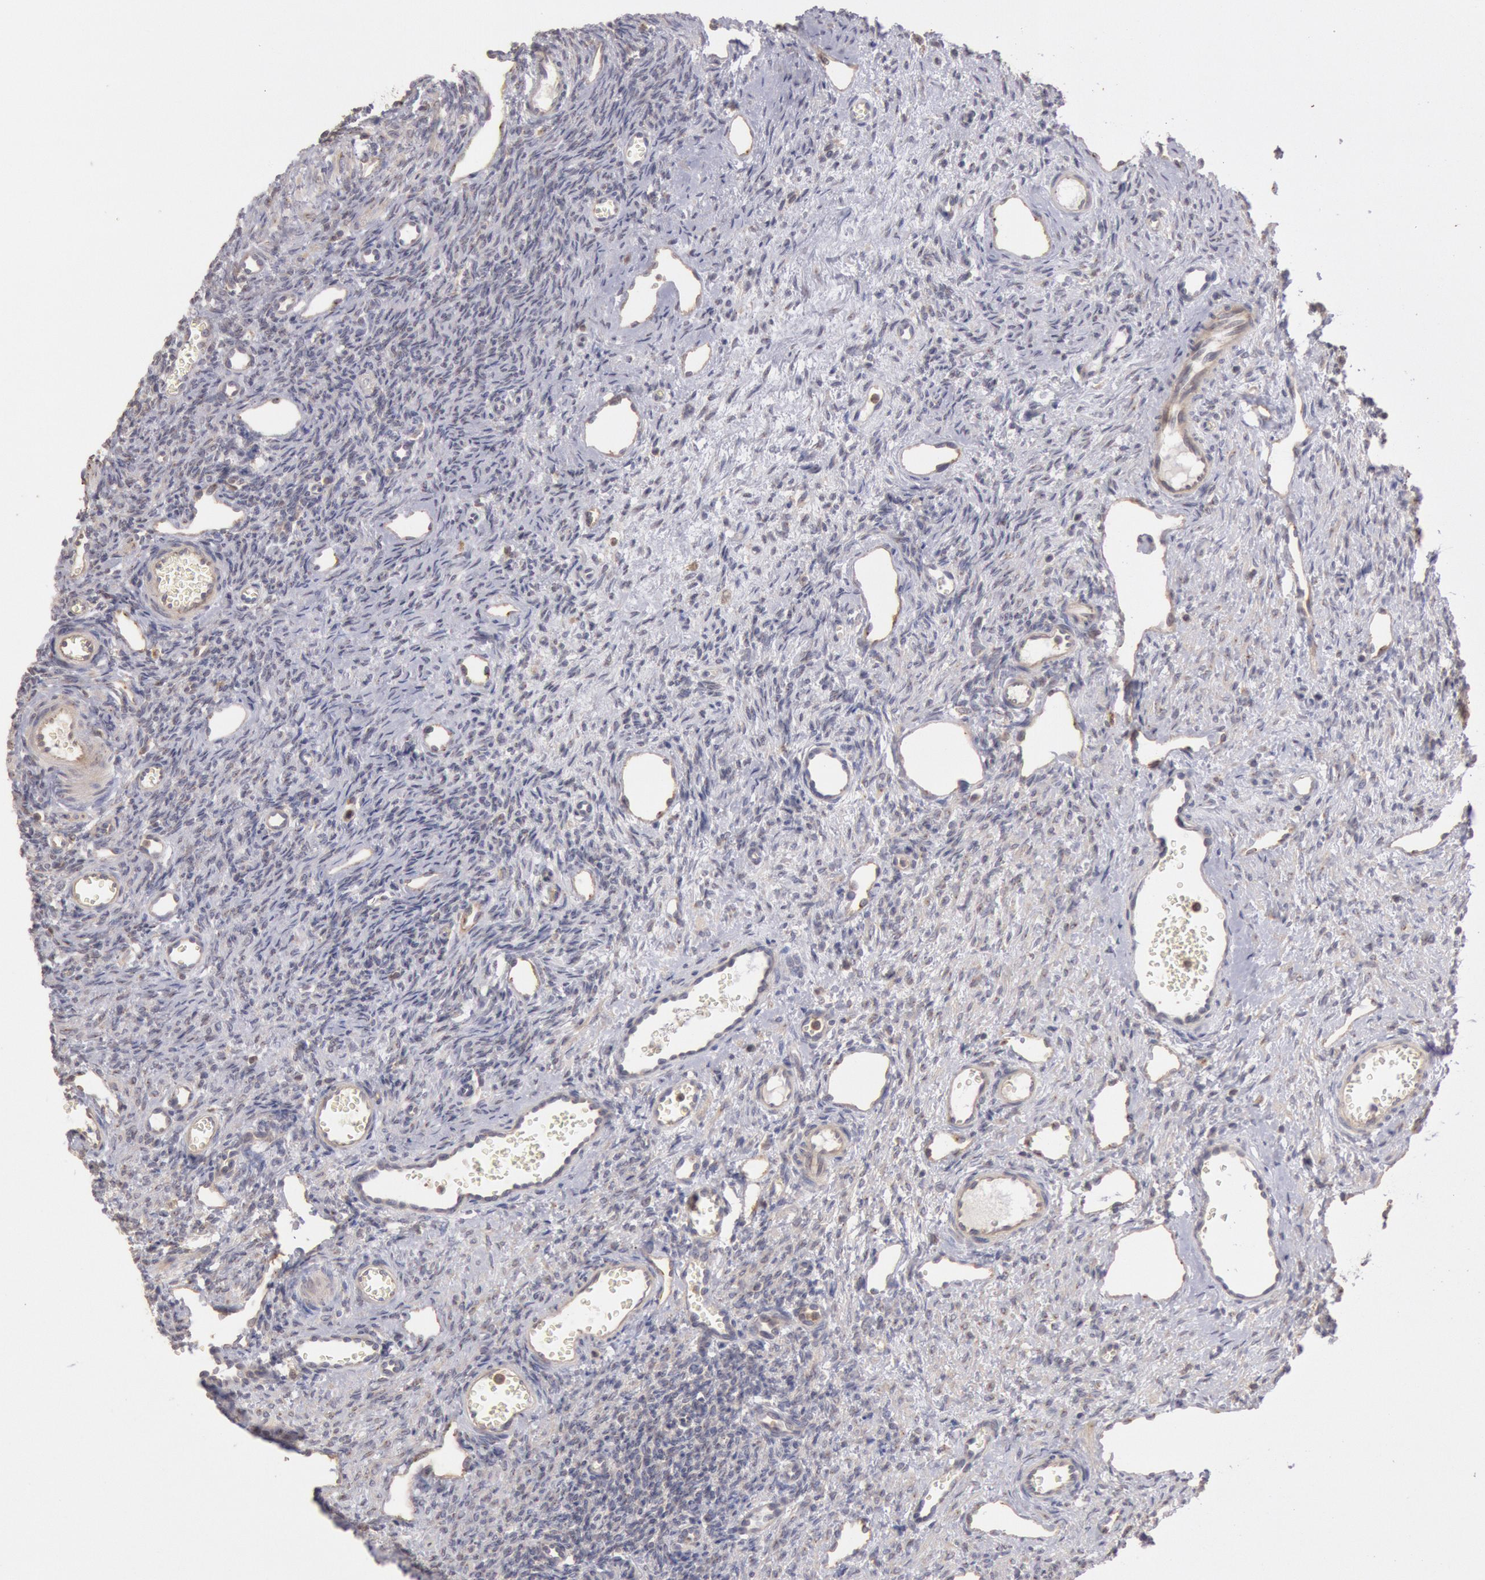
{"staining": {"intensity": "weak", "quantity": "25%-75%", "location": "cytoplasmic/membranous"}, "tissue": "ovary", "cell_type": "Follicle cells", "image_type": "normal", "snomed": [{"axis": "morphology", "description": "Normal tissue, NOS"}, {"axis": "topography", "description": "Ovary"}], "caption": "This micrograph reveals normal ovary stained with immunohistochemistry to label a protein in brown. The cytoplasmic/membranous of follicle cells show weak positivity for the protein. Nuclei are counter-stained blue.", "gene": "PLA2G6", "patient": {"sex": "female", "age": 33}}